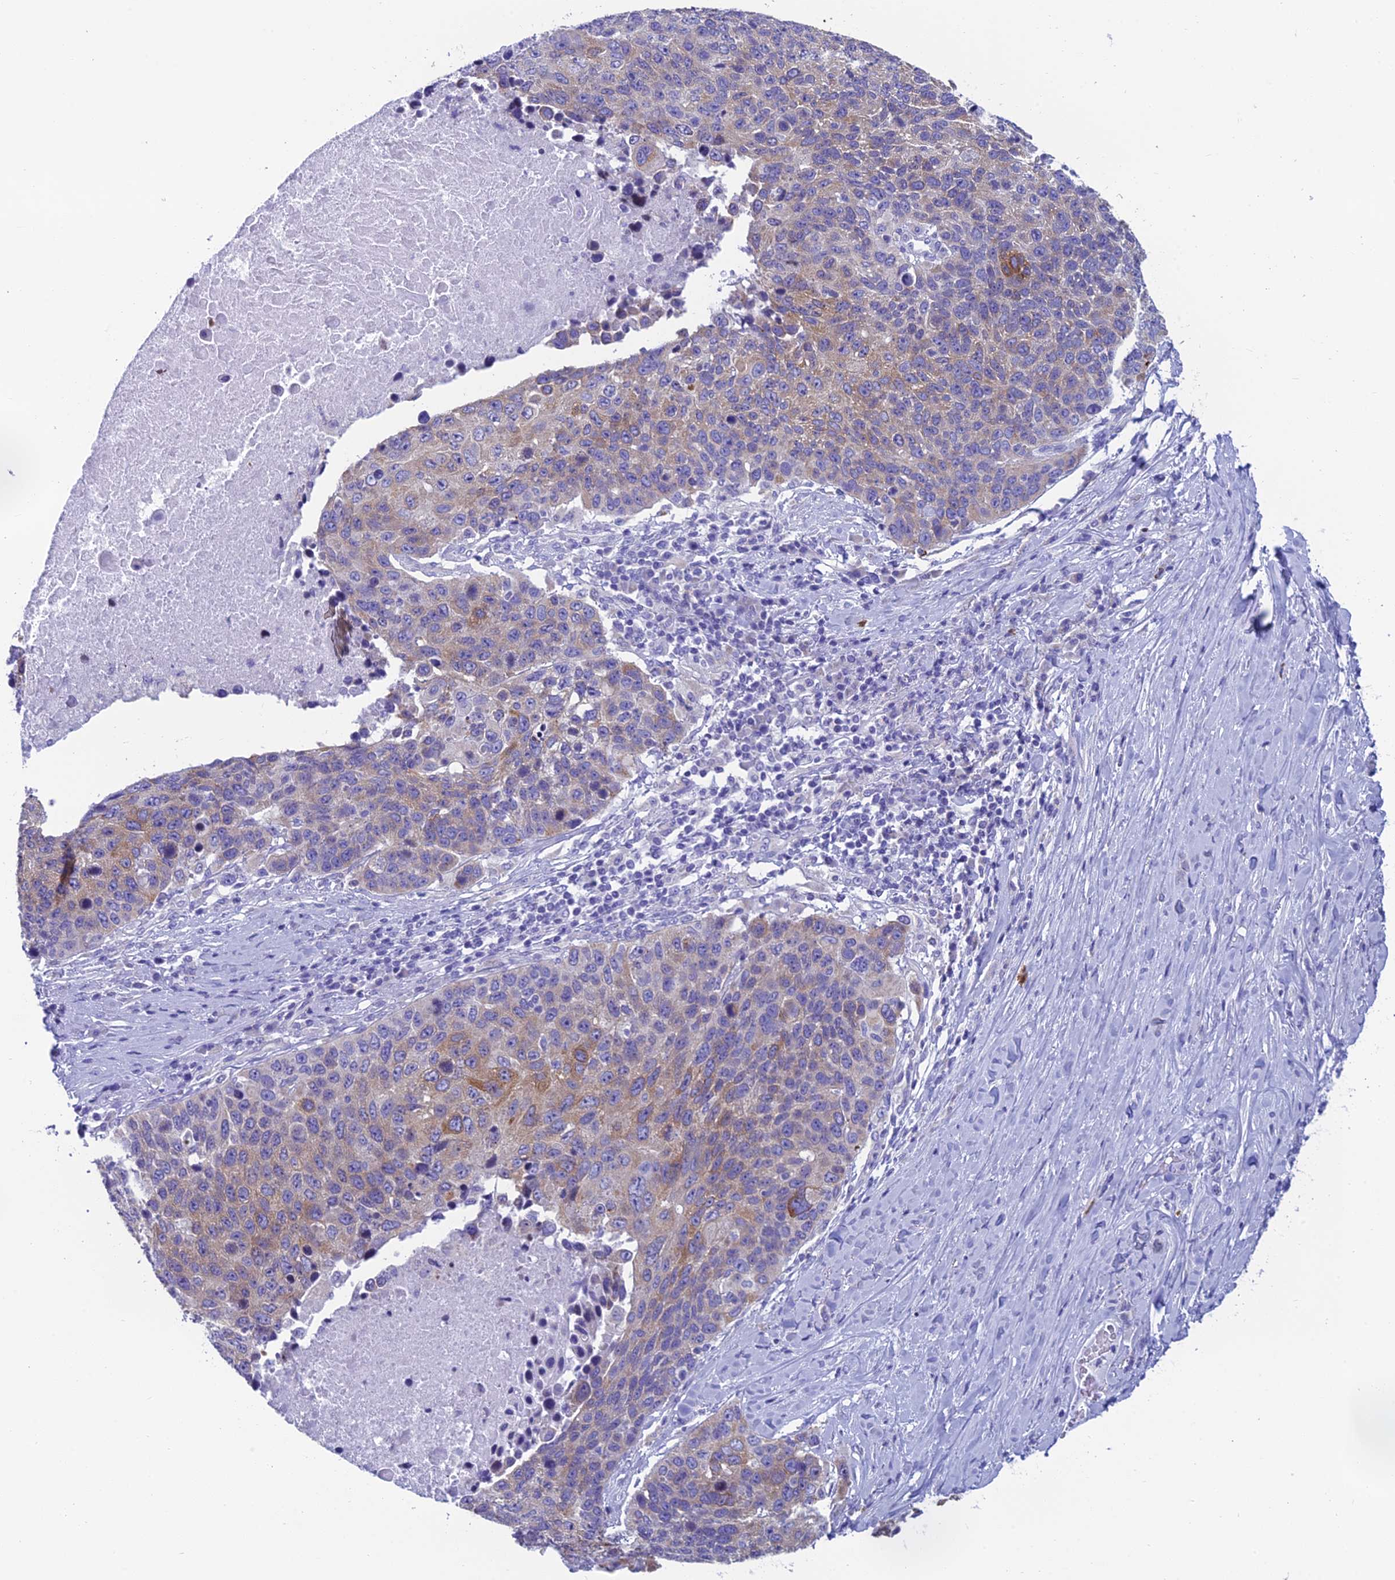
{"staining": {"intensity": "weak", "quantity": "25%-75%", "location": "cytoplasmic/membranous"}, "tissue": "lung cancer", "cell_type": "Tumor cells", "image_type": "cancer", "snomed": [{"axis": "morphology", "description": "Normal tissue, NOS"}, {"axis": "morphology", "description": "Squamous cell carcinoma, NOS"}, {"axis": "topography", "description": "Lymph node"}, {"axis": "topography", "description": "Lung"}], "caption": "Immunohistochemistry micrograph of lung cancer stained for a protein (brown), which exhibits low levels of weak cytoplasmic/membranous staining in about 25%-75% of tumor cells.", "gene": "REEP4", "patient": {"sex": "male", "age": 66}}